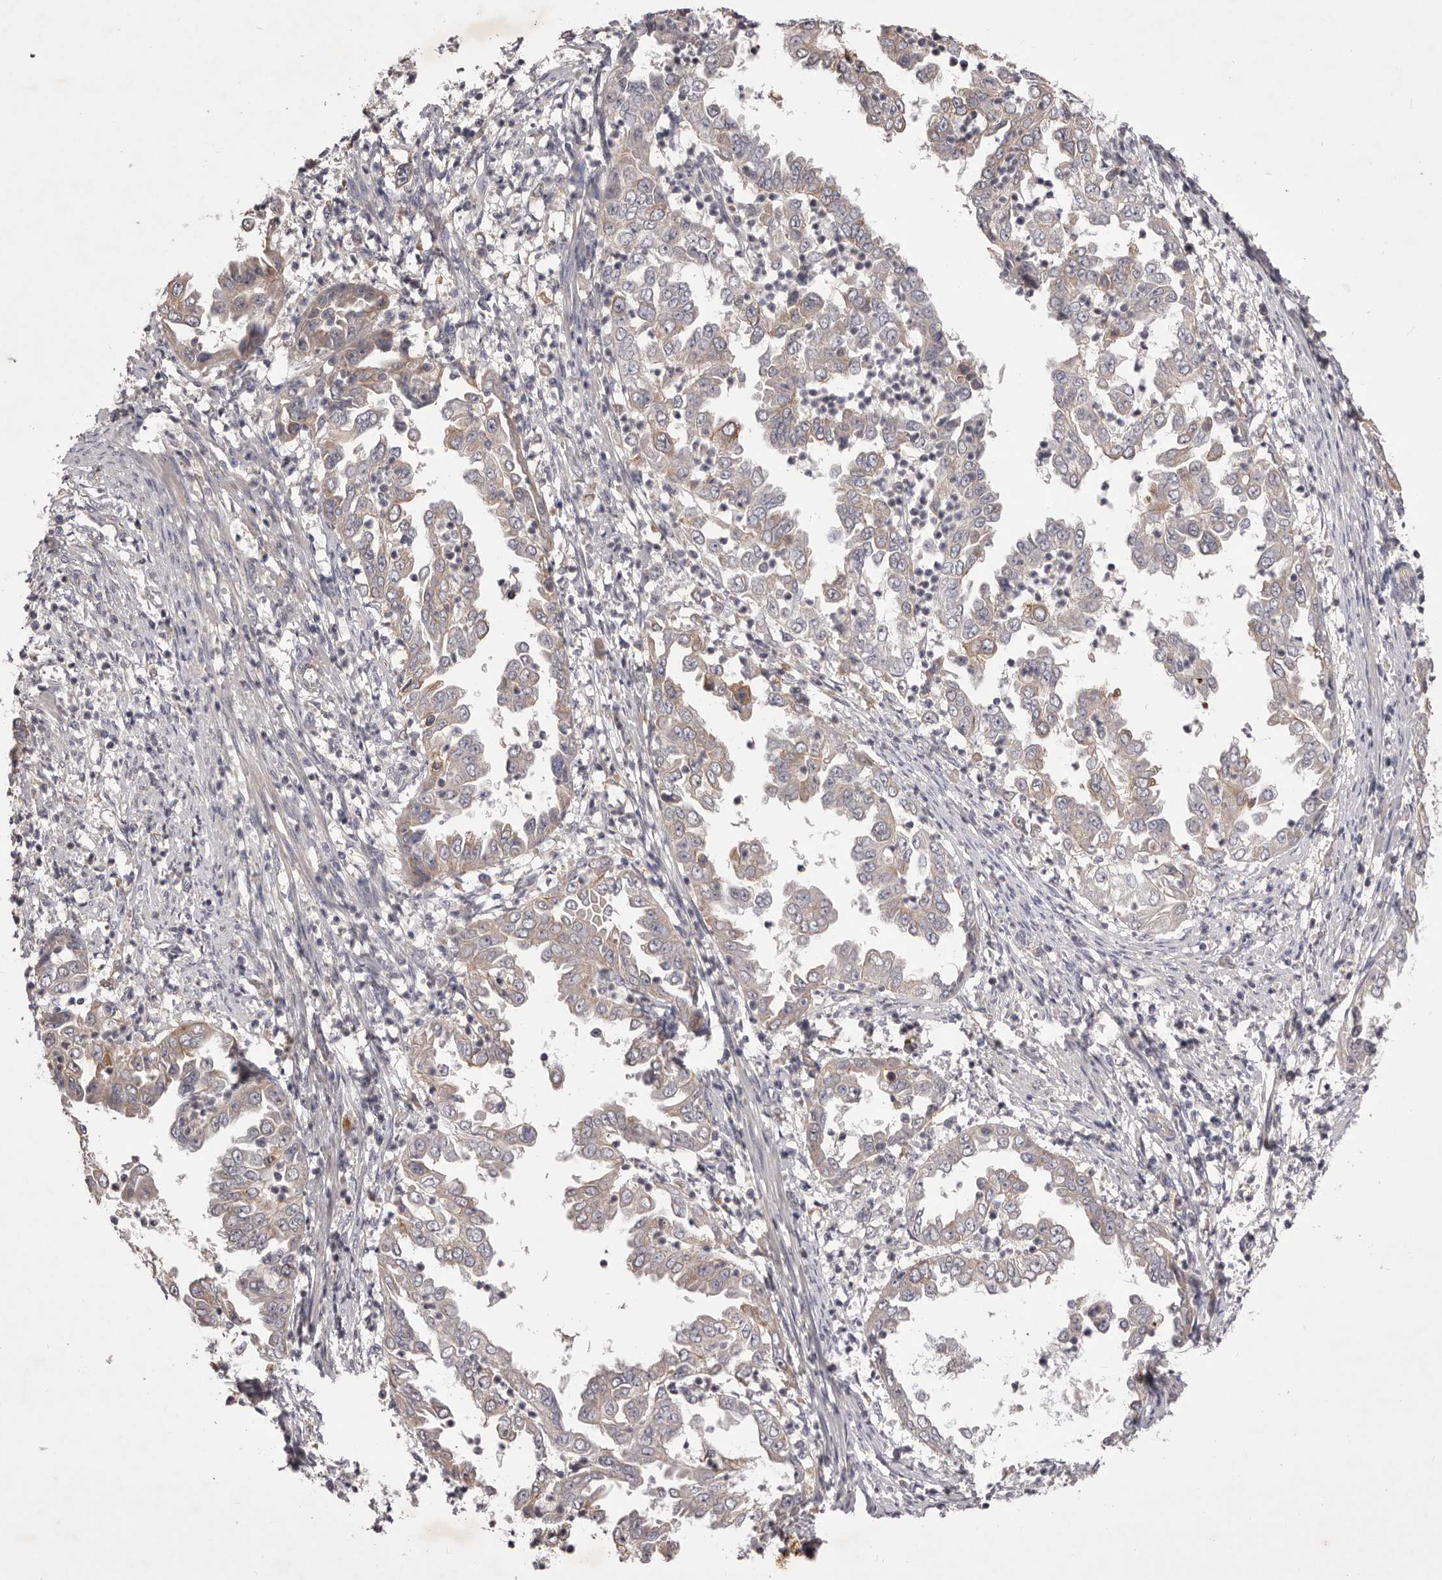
{"staining": {"intensity": "weak", "quantity": "<25%", "location": "cytoplasmic/membranous"}, "tissue": "endometrial cancer", "cell_type": "Tumor cells", "image_type": "cancer", "snomed": [{"axis": "morphology", "description": "Adenocarcinoma, NOS"}, {"axis": "topography", "description": "Endometrium"}], "caption": "Endometrial adenocarcinoma was stained to show a protein in brown. There is no significant positivity in tumor cells. (Brightfield microscopy of DAB (3,3'-diaminobenzidine) immunohistochemistry at high magnification).", "gene": "PNRC1", "patient": {"sex": "female", "age": 85}}